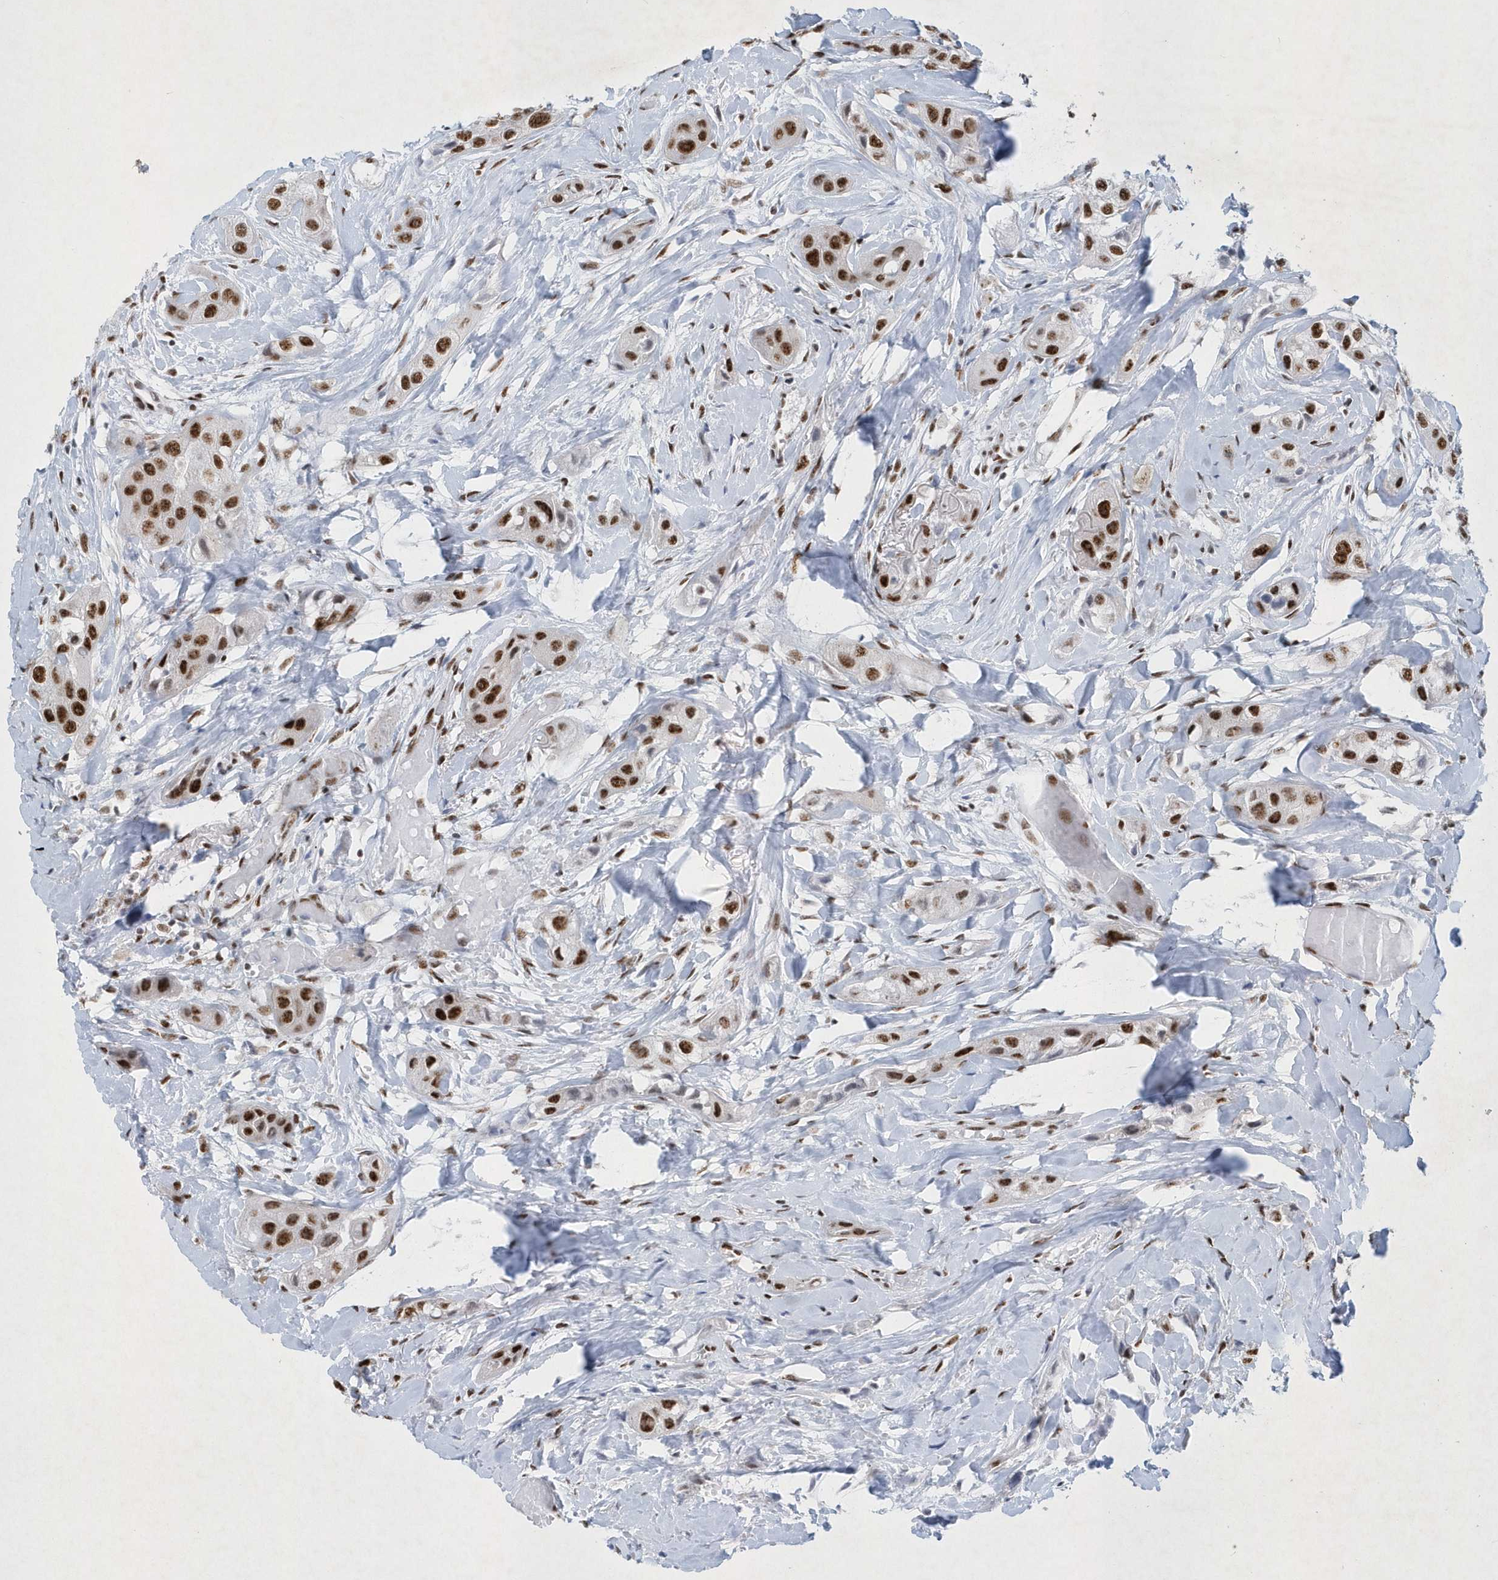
{"staining": {"intensity": "strong", "quantity": ">75%", "location": "nuclear"}, "tissue": "head and neck cancer", "cell_type": "Tumor cells", "image_type": "cancer", "snomed": [{"axis": "morphology", "description": "Normal tissue, NOS"}, {"axis": "morphology", "description": "Squamous cell carcinoma, NOS"}, {"axis": "topography", "description": "Skeletal muscle"}, {"axis": "topography", "description": "Head-Neck"}], "caption": "DAB (3,3'-diaminobenzidine) immunohistochemical staining of human squamous cell carcinoma (head and neck) shows strong nuclear protein expression in about >75% of tumor cells. (Stains: DAB (3,3'-diaminobenzidine) in brown, nuclei in blue, Microscopy: brightfield microscopy at high magnification).", "gene": "DCLRE1A", "patient": {"sex": "male", "age": 51}}